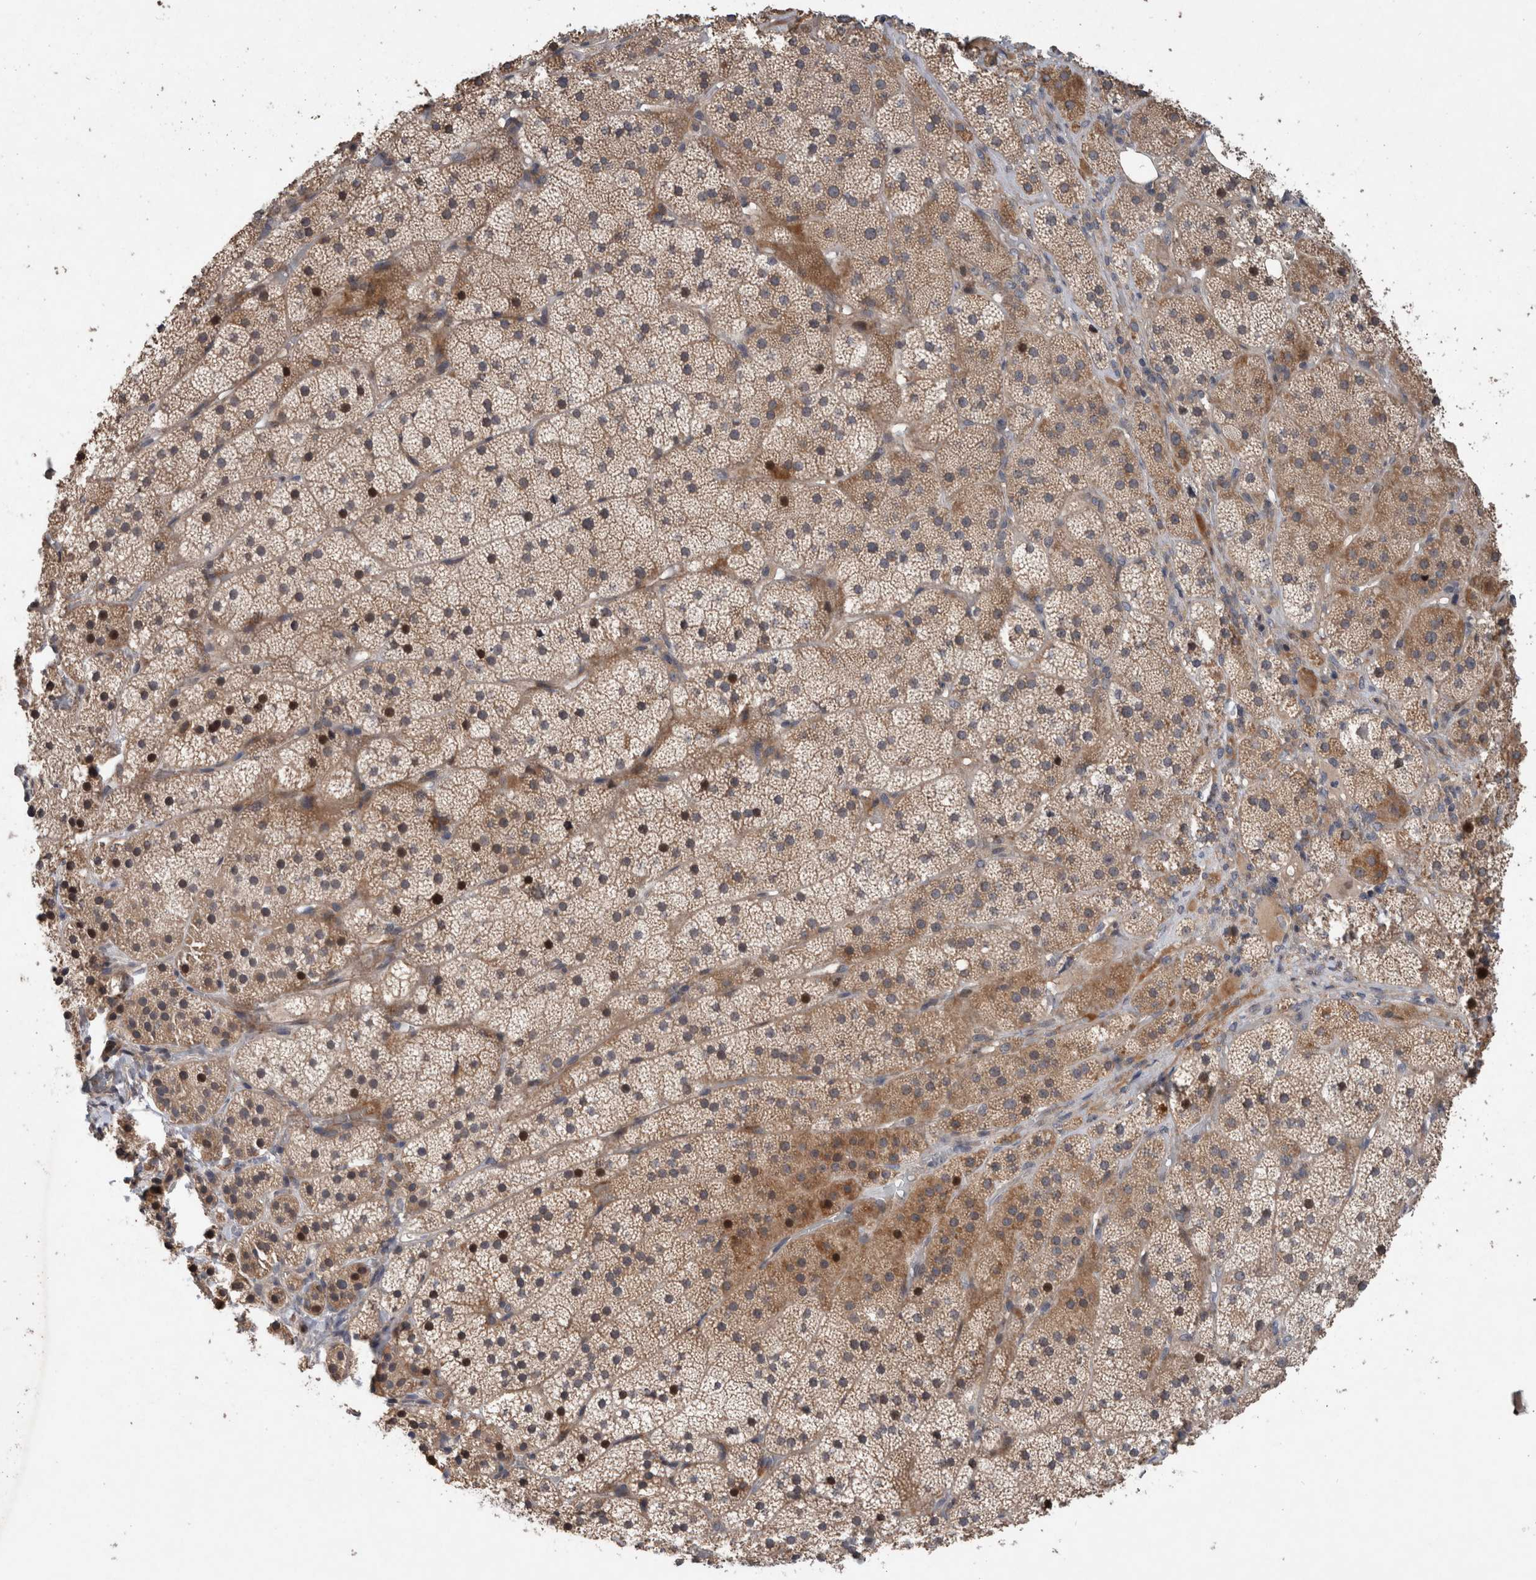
{"staining": {"intensity": "moderate", "quantity": ">75%", "location": "cytoplasmic/membranous"}, "tissue": "adrenal gland", "cell_type": "Glandular cells", "image_type": "normal", "snomed": [{"axis": "morphology", "description": "Normal tissue, NOS"}, {"axis": "topography", "description": "Adrenal gland"}], "caption": "An image of adrenal gland stained for a protein demonstrates moderate cytoplasmic/membranous brown staining in glandular cells.", "gene": "GIMAP6", "patient": {"sex": "female", "age": 44}}